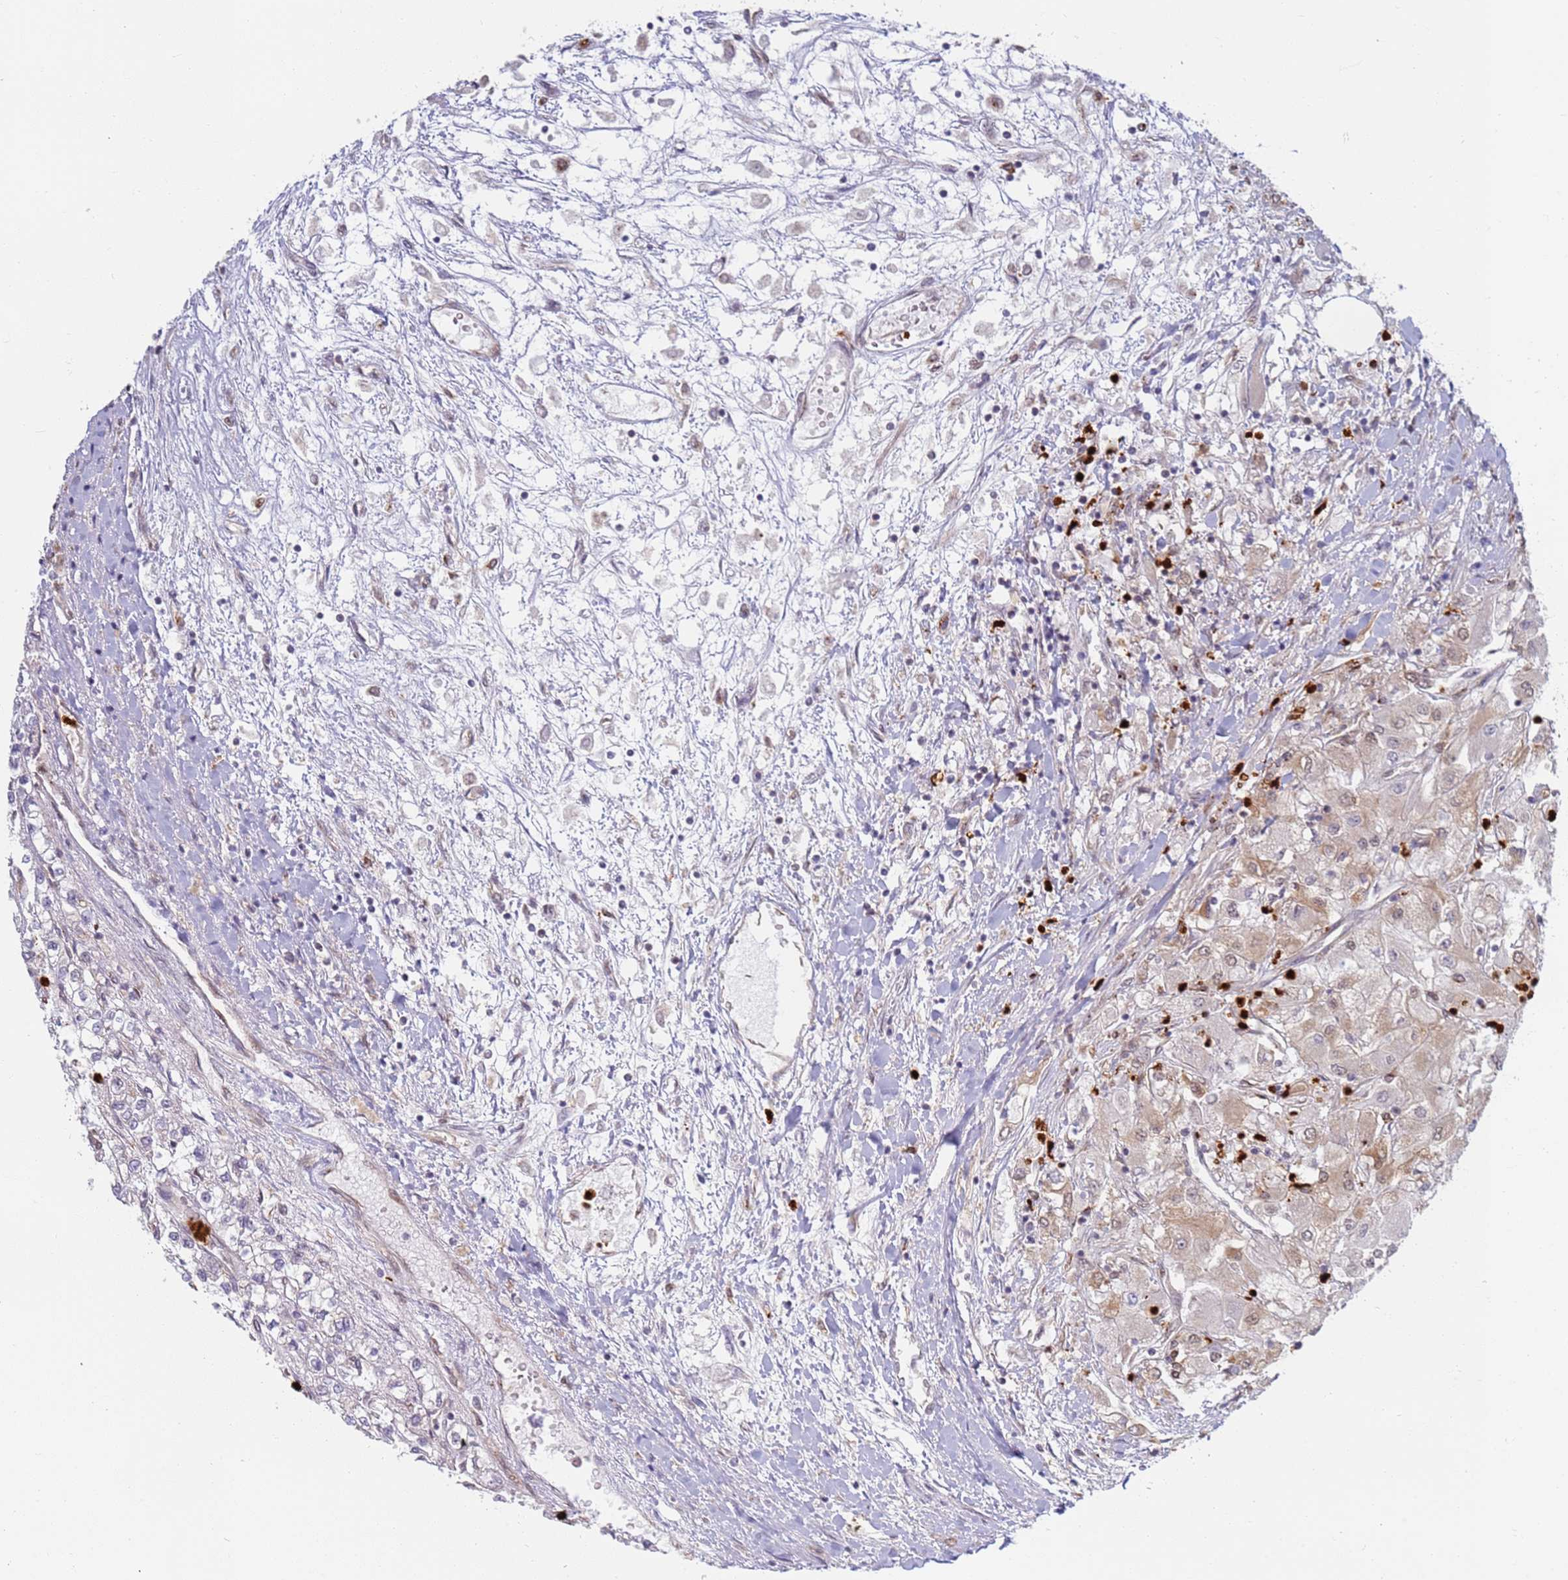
{"staining": {"intensity": "weak", "quantity": "<25%", "location": "cytoplasmic/membranous"}, "tissue": "renal cancer", "cell_type": "Tumor cells", "image_type": "cancer", "snomed": [{"axis": "morphology", "description": "Adenocarcinoma, NOS"}, {"axis": "topography", "description": "Kidney"}], "caption": "Renal cancer stained for a protein using IHC demonstrates no positivity tumor cells.", "gene": "CEP170", "patient": {"sex": "male", "age": 80}}